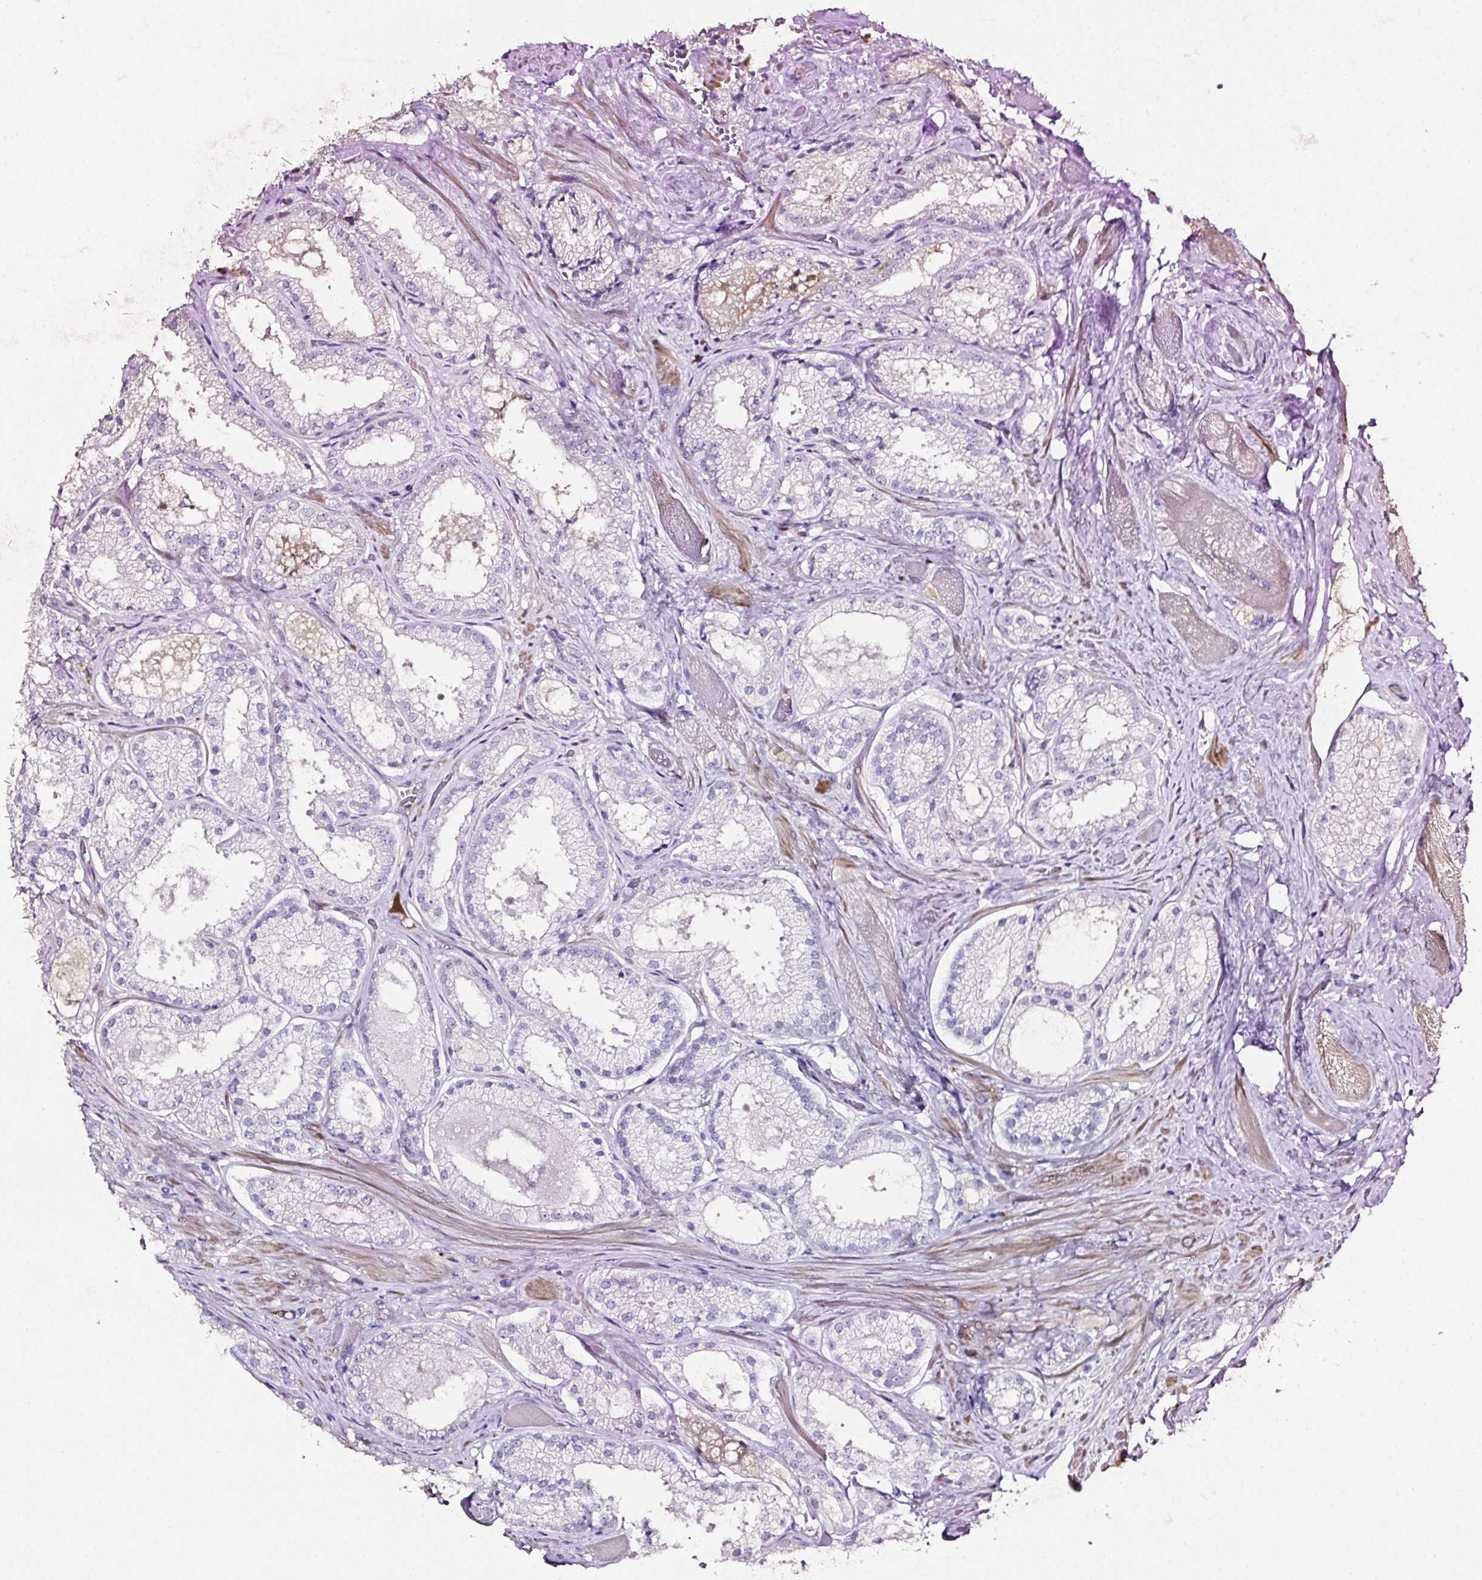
{"staining": {"intensity": "negative", "quantity": "none", "location": "none"}, "tissue": "prostate cancer", "cell_type": "Tumor cells", "image_type": "cancer", "snomed": [{"axis": "morphology", "description": "Adenocarcinoma, High grade"}, {"axis": "topography", "description": "Prostate"}], "caption": "High magnification brightfield microscopy of prostate adenocarcinoma (high-grade) stained with DAB (brown) and counterstained with hematoxylin (blue): tumor cells show no significant expression.", "gene": "A1CF", "patient": {"sex": "male", "age": 68}}